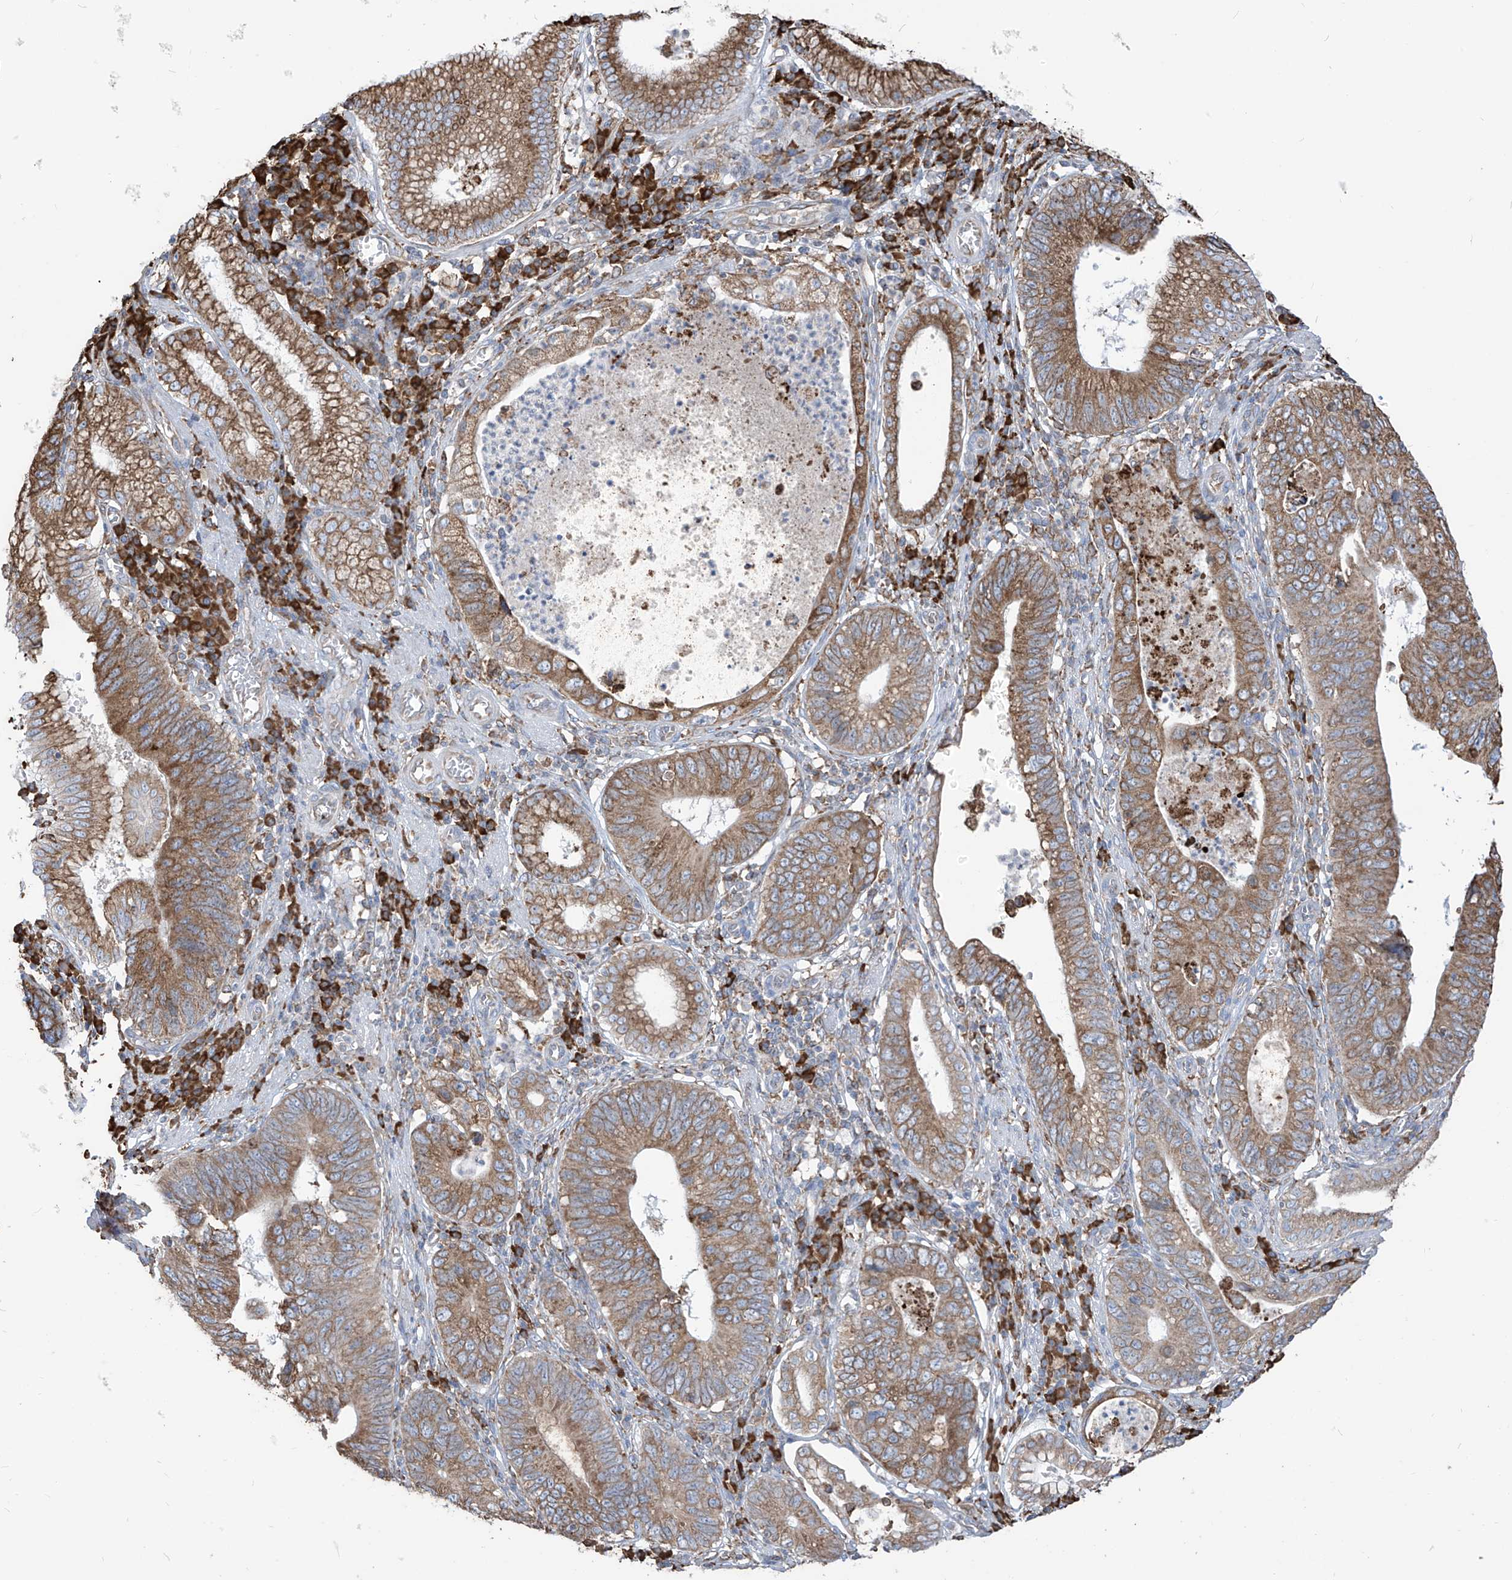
{"staining": {"intensity": "moderate", "quantity": ">75%", "location": "cytoplasmic/membranous"}, "tissue": "stomach cancer", "cell_type": "Tumor cells", "image_type": "cancer", "snomed": [{"axis": "morphology", "description": "Adenocarcinoma, NOS"}, {"axis": "topography", "description": "Stomach"}], "caption": "IHC micrograph of neoplastic tissue: human stomach cancer stained using IHC reveals medium levels of moderate protein expression localized specifically in the cytoplasmic/membranous of tumor cells, appearing as a cytoplasmic/membranous brown color.", "gene": "PDIA6", "patient": {"sex": "male", "age": 59}}